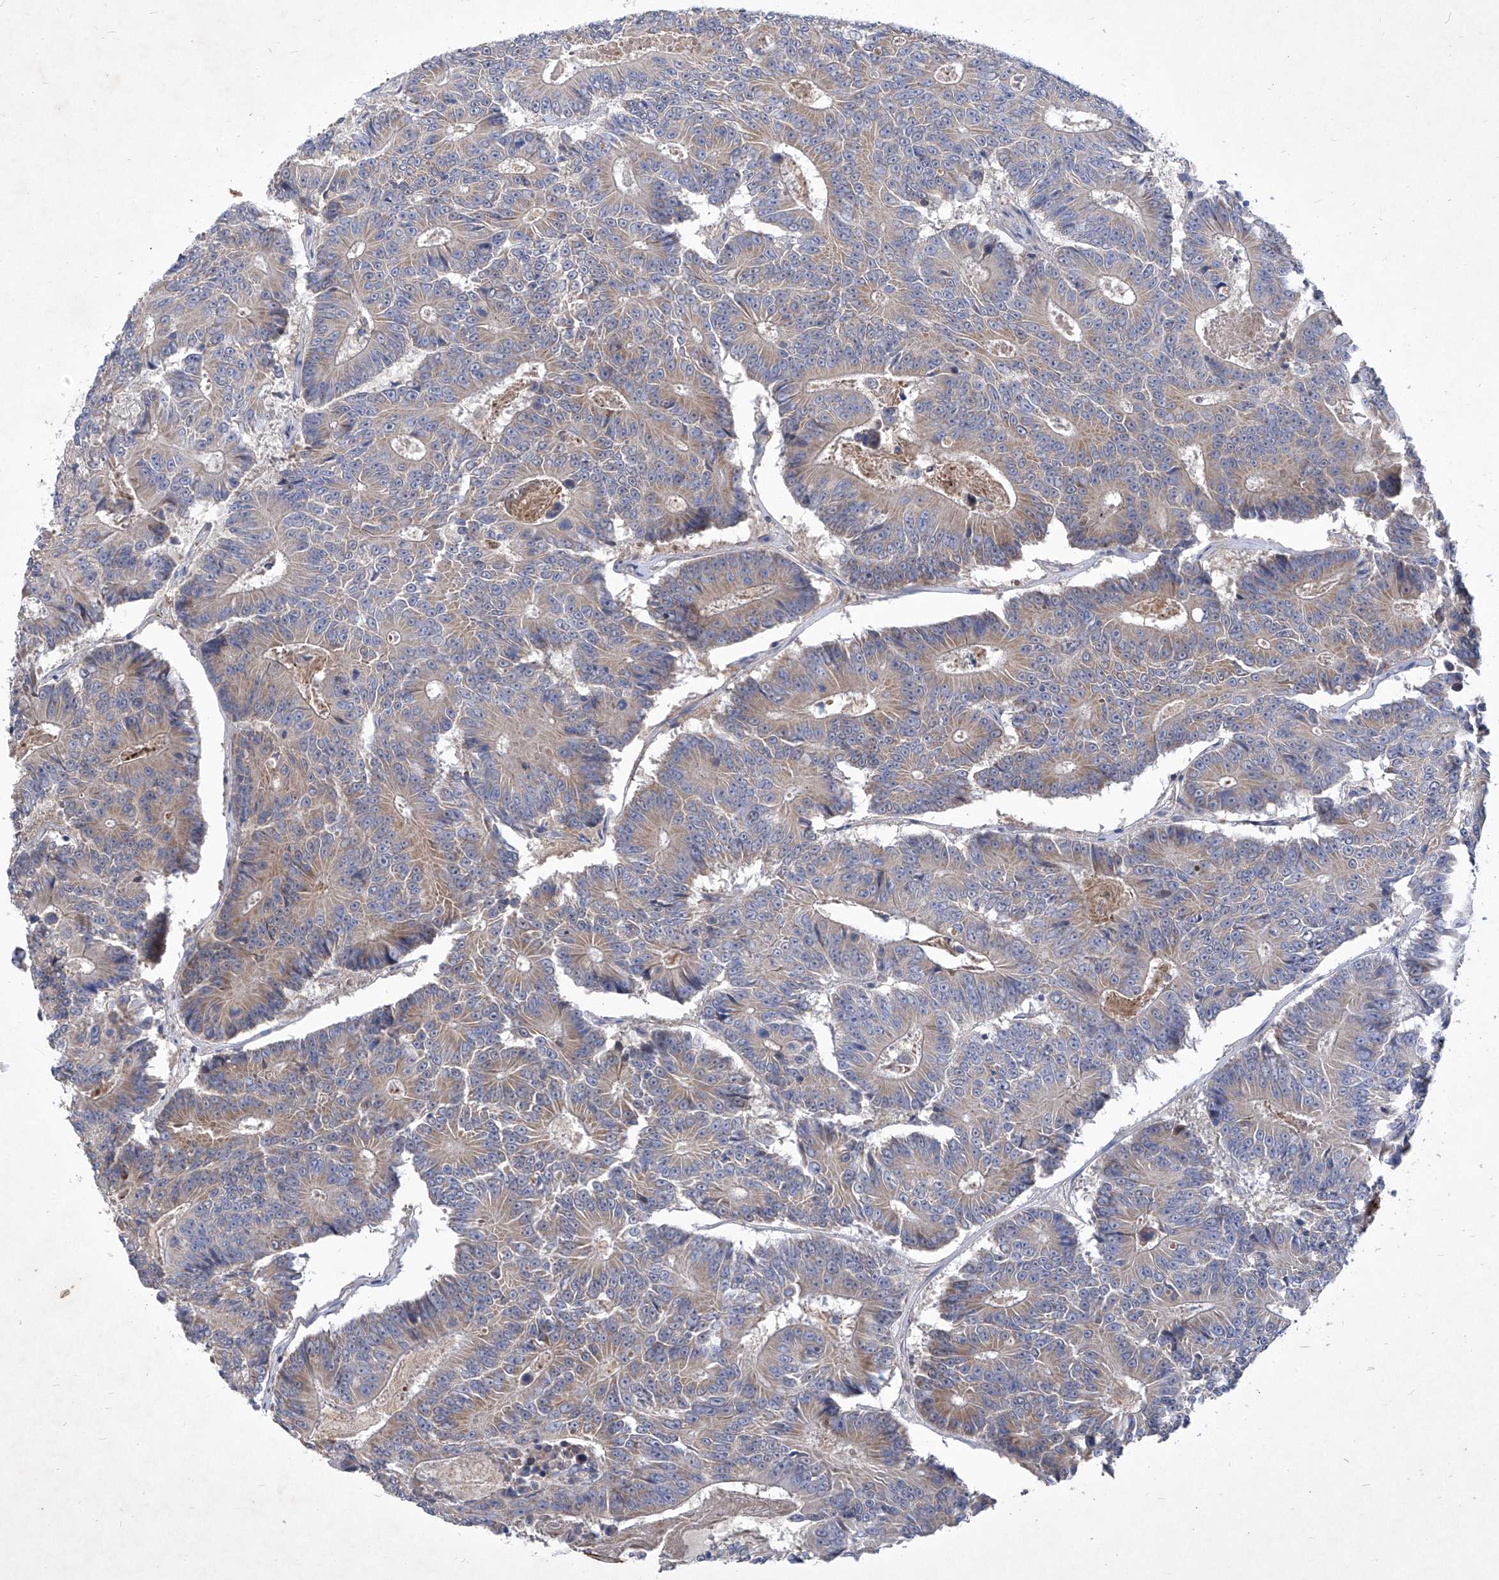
{"staining": {"intensity": "weak", "quantity": "<25%", "location": "cytoplasmic/membranous"}, "tissue": "colorectal cancer", "cell_type": "Tumor cells", "image_type": "cancer", "snomed": [{"axis": "morphology", "description": "Adenocarcinoma, NOS"}, {"axis": "topography", "description": "Colon"}], "caption": "Immunohistochemistry photomicrograph of neoplastic tissue: colorectal adenocarcinoma stained with DAB (3,3'-diaminobenzidine) displays no significant protein staining in tumor cells.", "gene": "COQ3", "patient": {"sex": "male", "age": 83}}